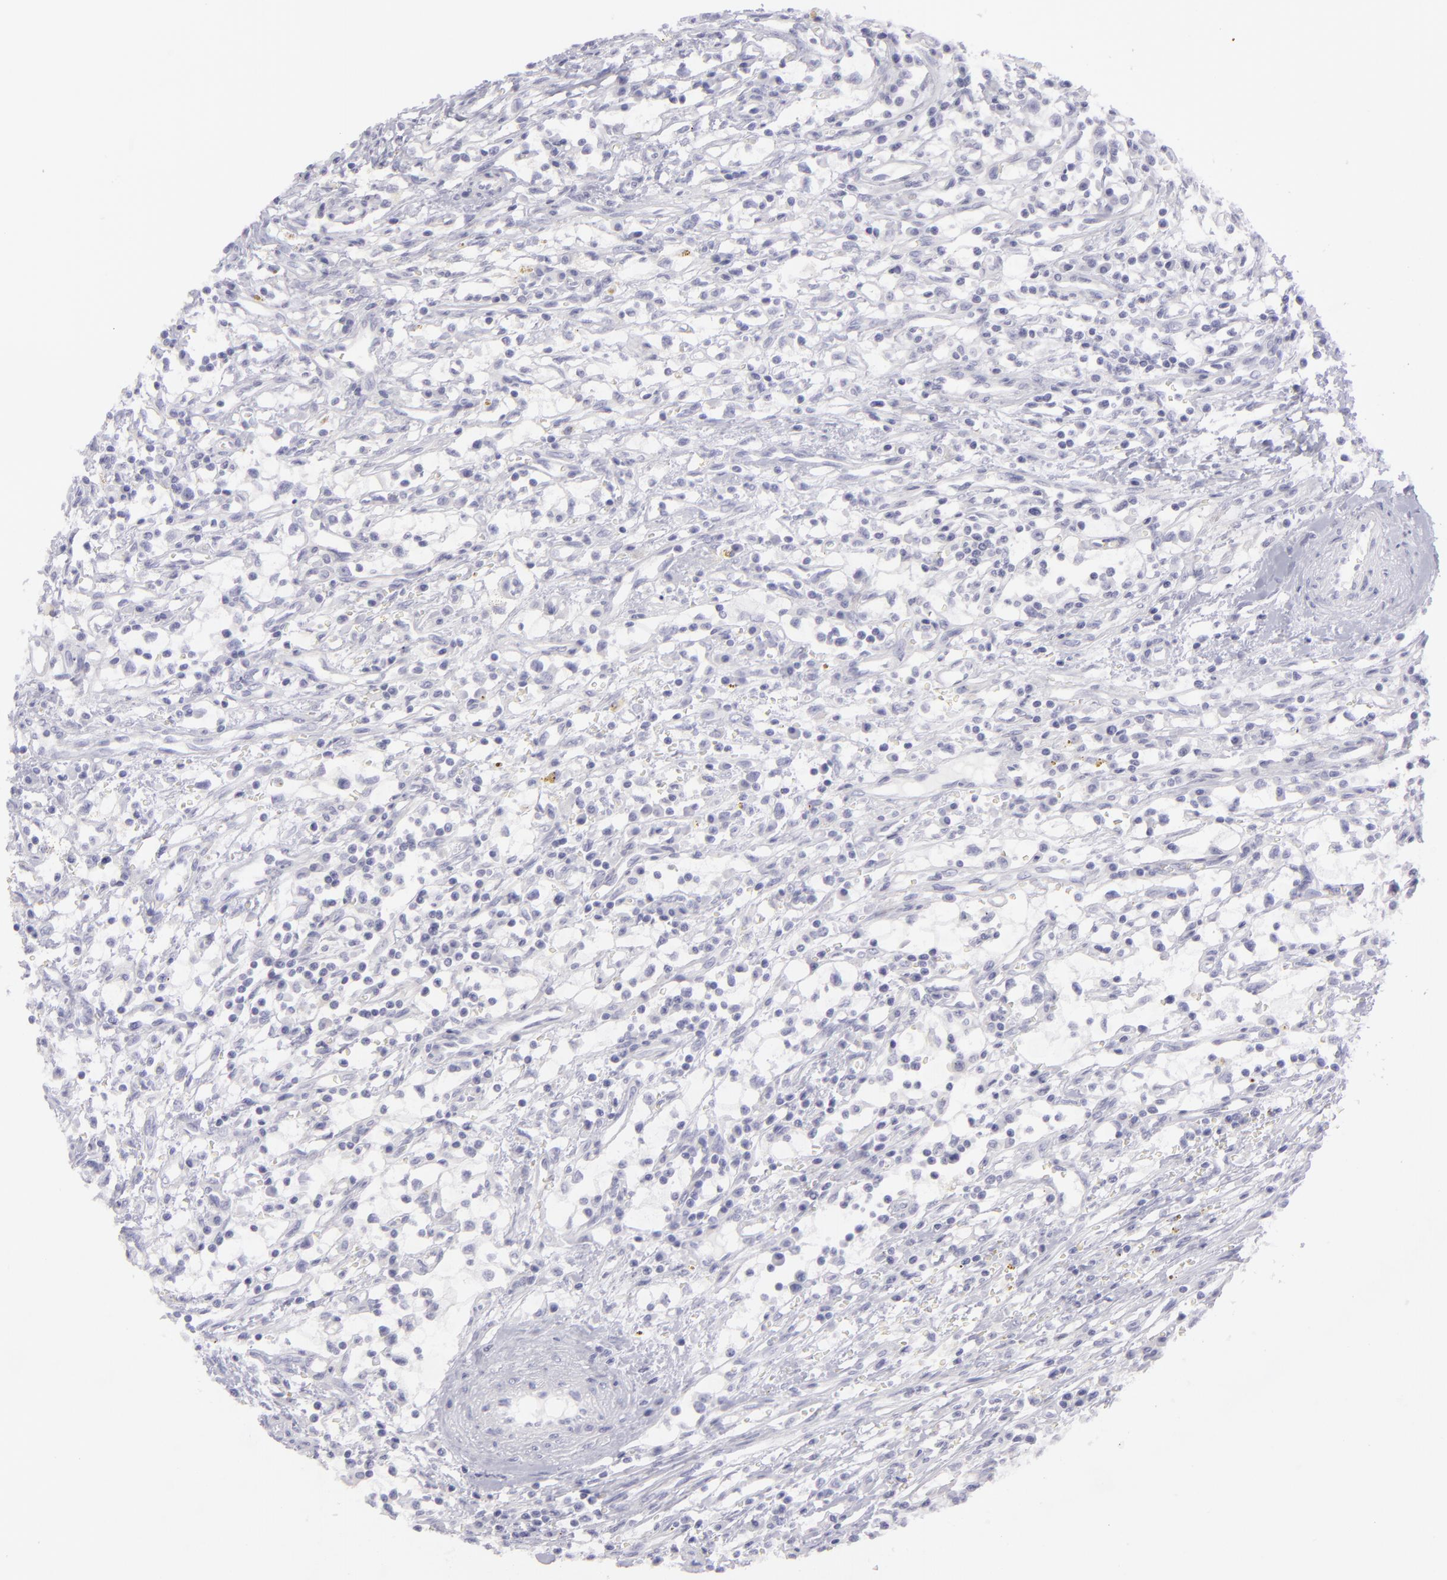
{"staining": {"intensity": "negative", "quantity": "none", "location": "none"}, "tissue": "renal cancer", "cell_type": "Tumor cells", "image_type": "cancer", "snomed": [{"axis": "morphology", "description": "Adenocarcinoma, NOS"}, {"axis": "topography", "description": "Kidney"}], "caption": "Immunohistochemistry (IHC) micrograph of neoplastic tissue: human renal cancer (adenocarcinoma) stained with DAB shows no significant protein expression in tumor cells.", "gene": "DLG4", "patient": {"sex": "male", "age": 82}}